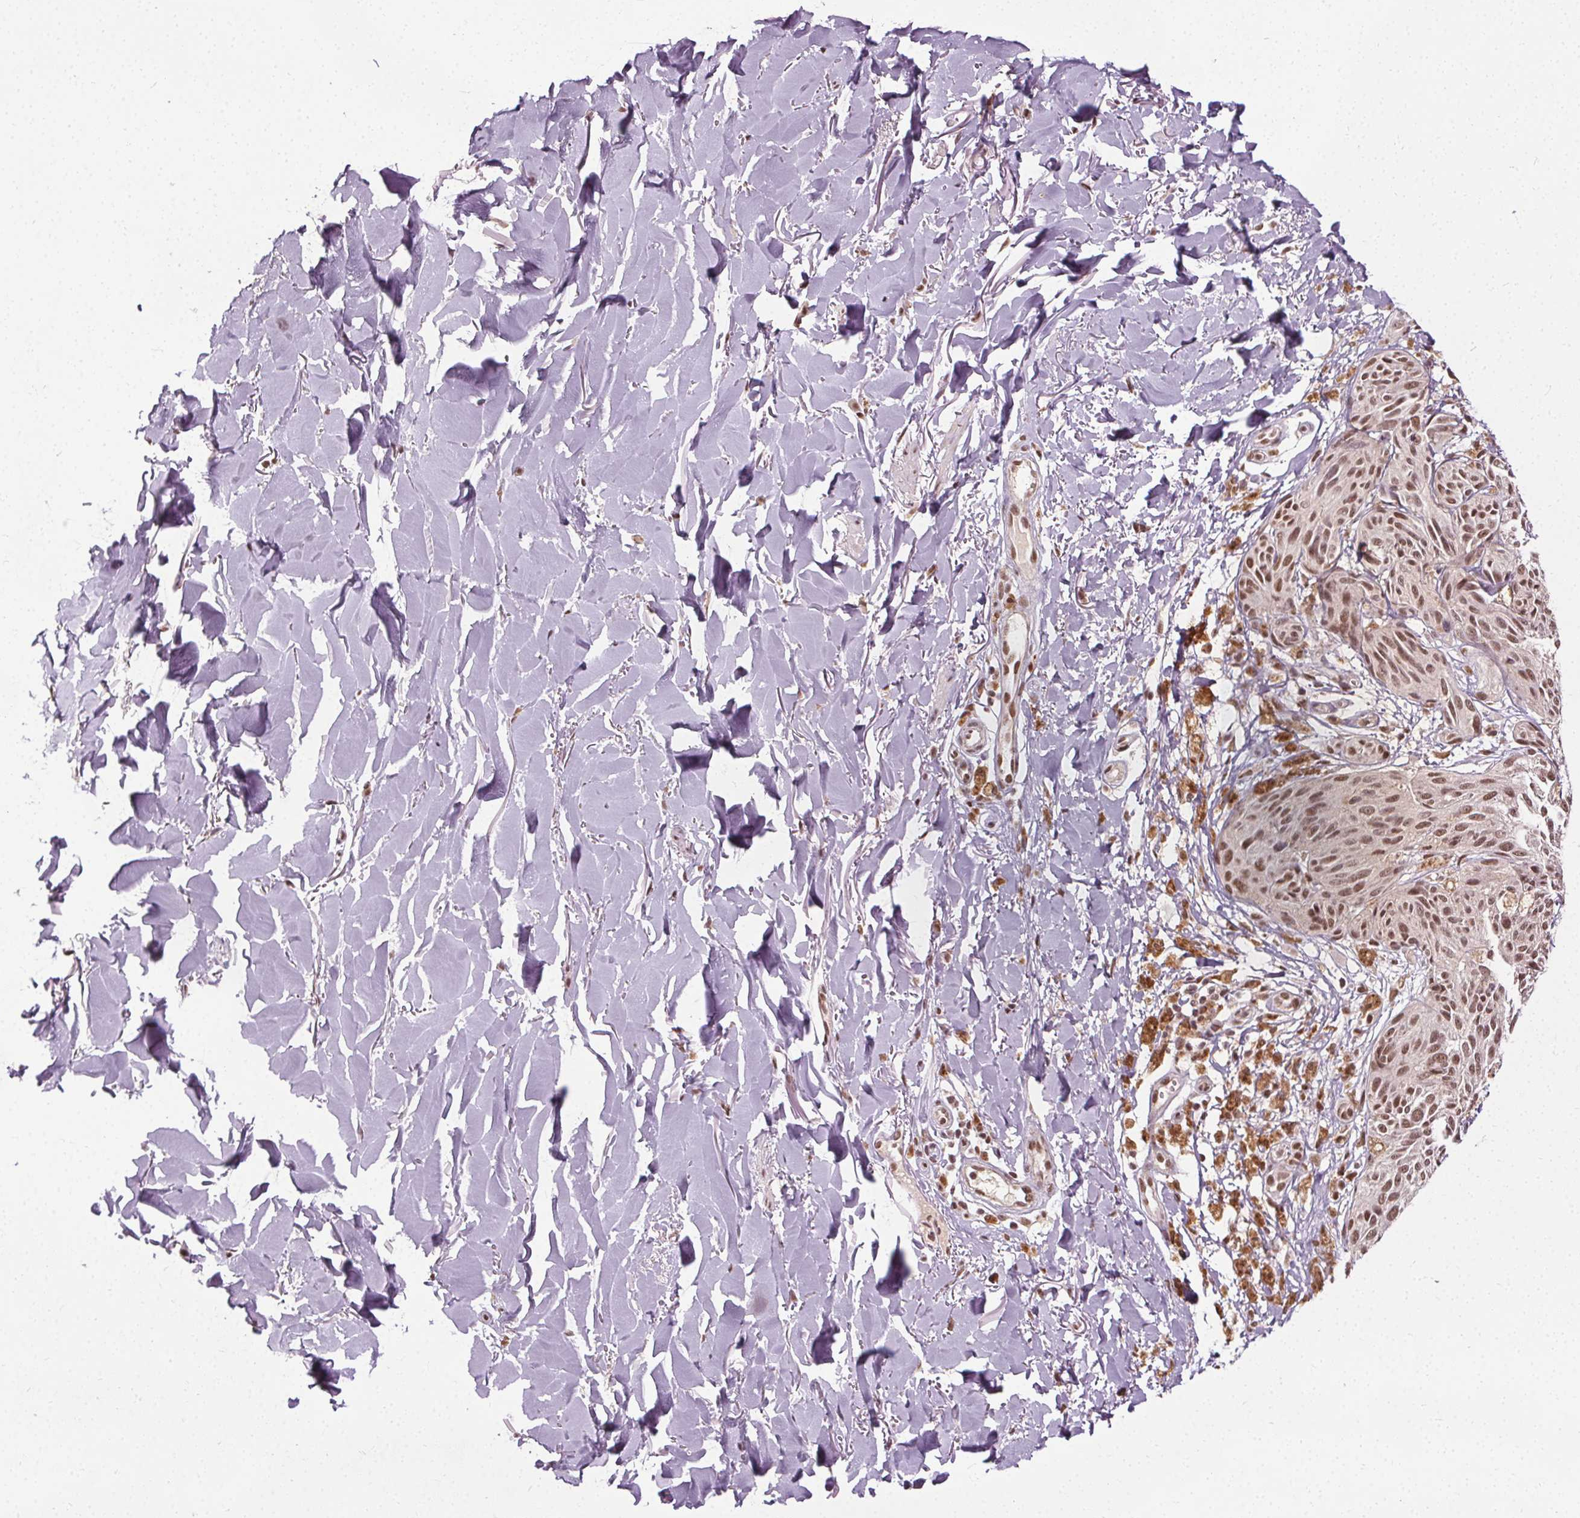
{"staining": {"intensity": "moderate", "quantity": ">75%", "location": "nuclear"}, "tissue": "melanoma", "cell_type": "Tumor cells", "image_type": "cancer", "snomed": [{"axis": "morphology", "description": "Malignant melanoma, NOS"}, {"axis": "topography", "description": "Skin"}], "caption": "Immunohistochemical staining of melanoma displays medium levels of moderate nuclear protein positivity in approximately >75% of tumor cells. (DAB (3,3'-diaminobenzidine) = brown stain, brightfield microscopy at high magnification).", "gene": "MED6", "patient": {"sex": "female", "age": 87}}